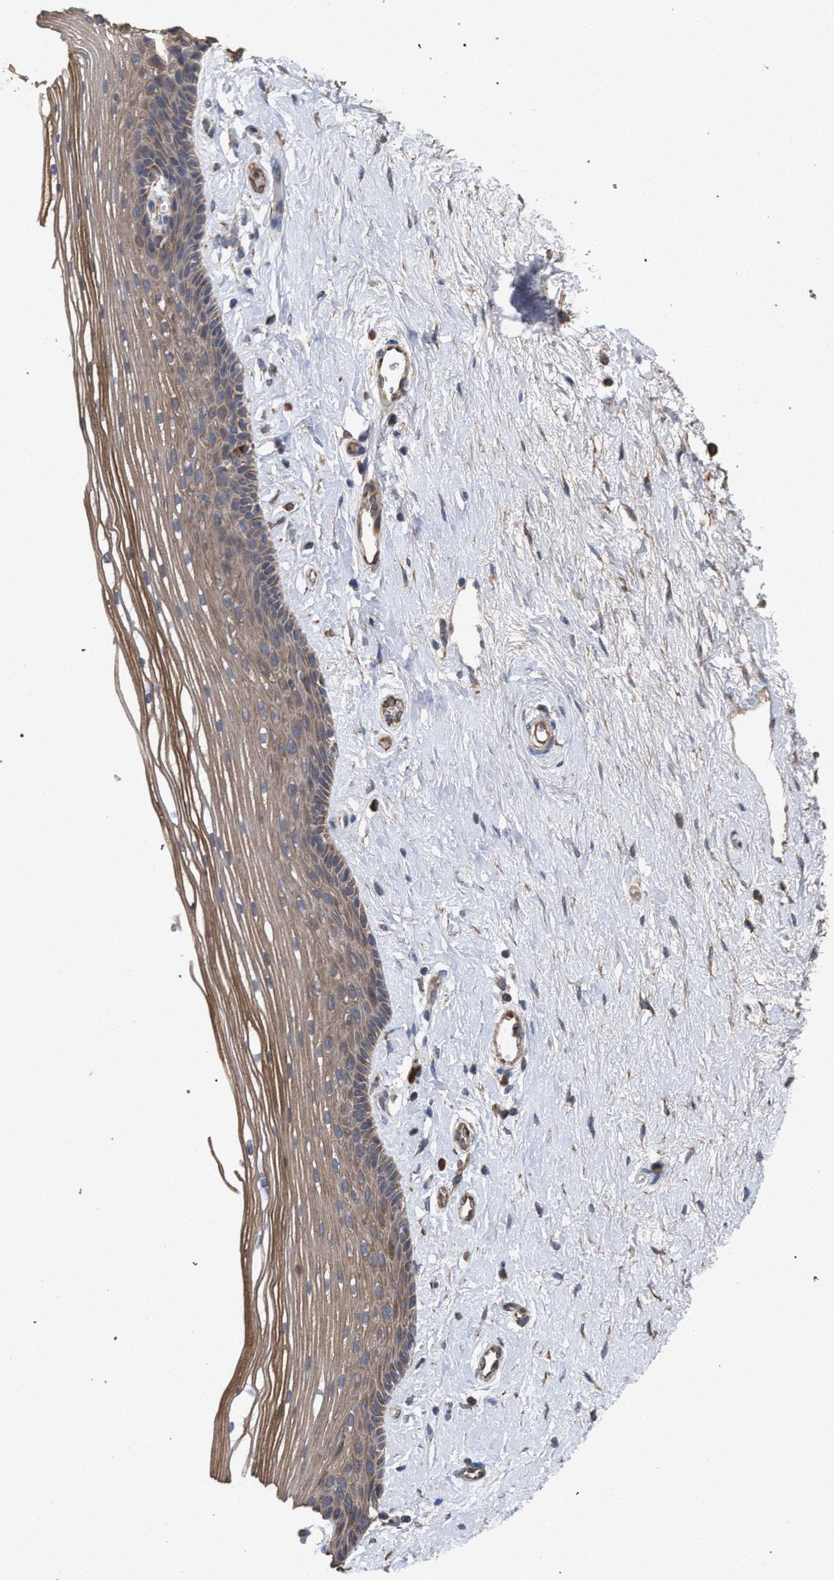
{"staining": {"intensity": "weak", "quantity": ">75%", "location": "cytoplasmic/membranous"}, "tissue": "vagina", "cell_type": "Squamous epithelial cells", "image_type": "normal", "snomed": [{"axis": "morphology", "description": "Normal tissue, NOS"}, {"axis": "topography", "description": "Vagina"}], "caption": "Immunohistochemical staining of normal human vagina demonstrates weak cytoplasmic/membranous protein staining in approximately >75% of squamous epithelial cells.", "gene": "BCL2L12", "patient": {"sex": "female", "age": 46}}